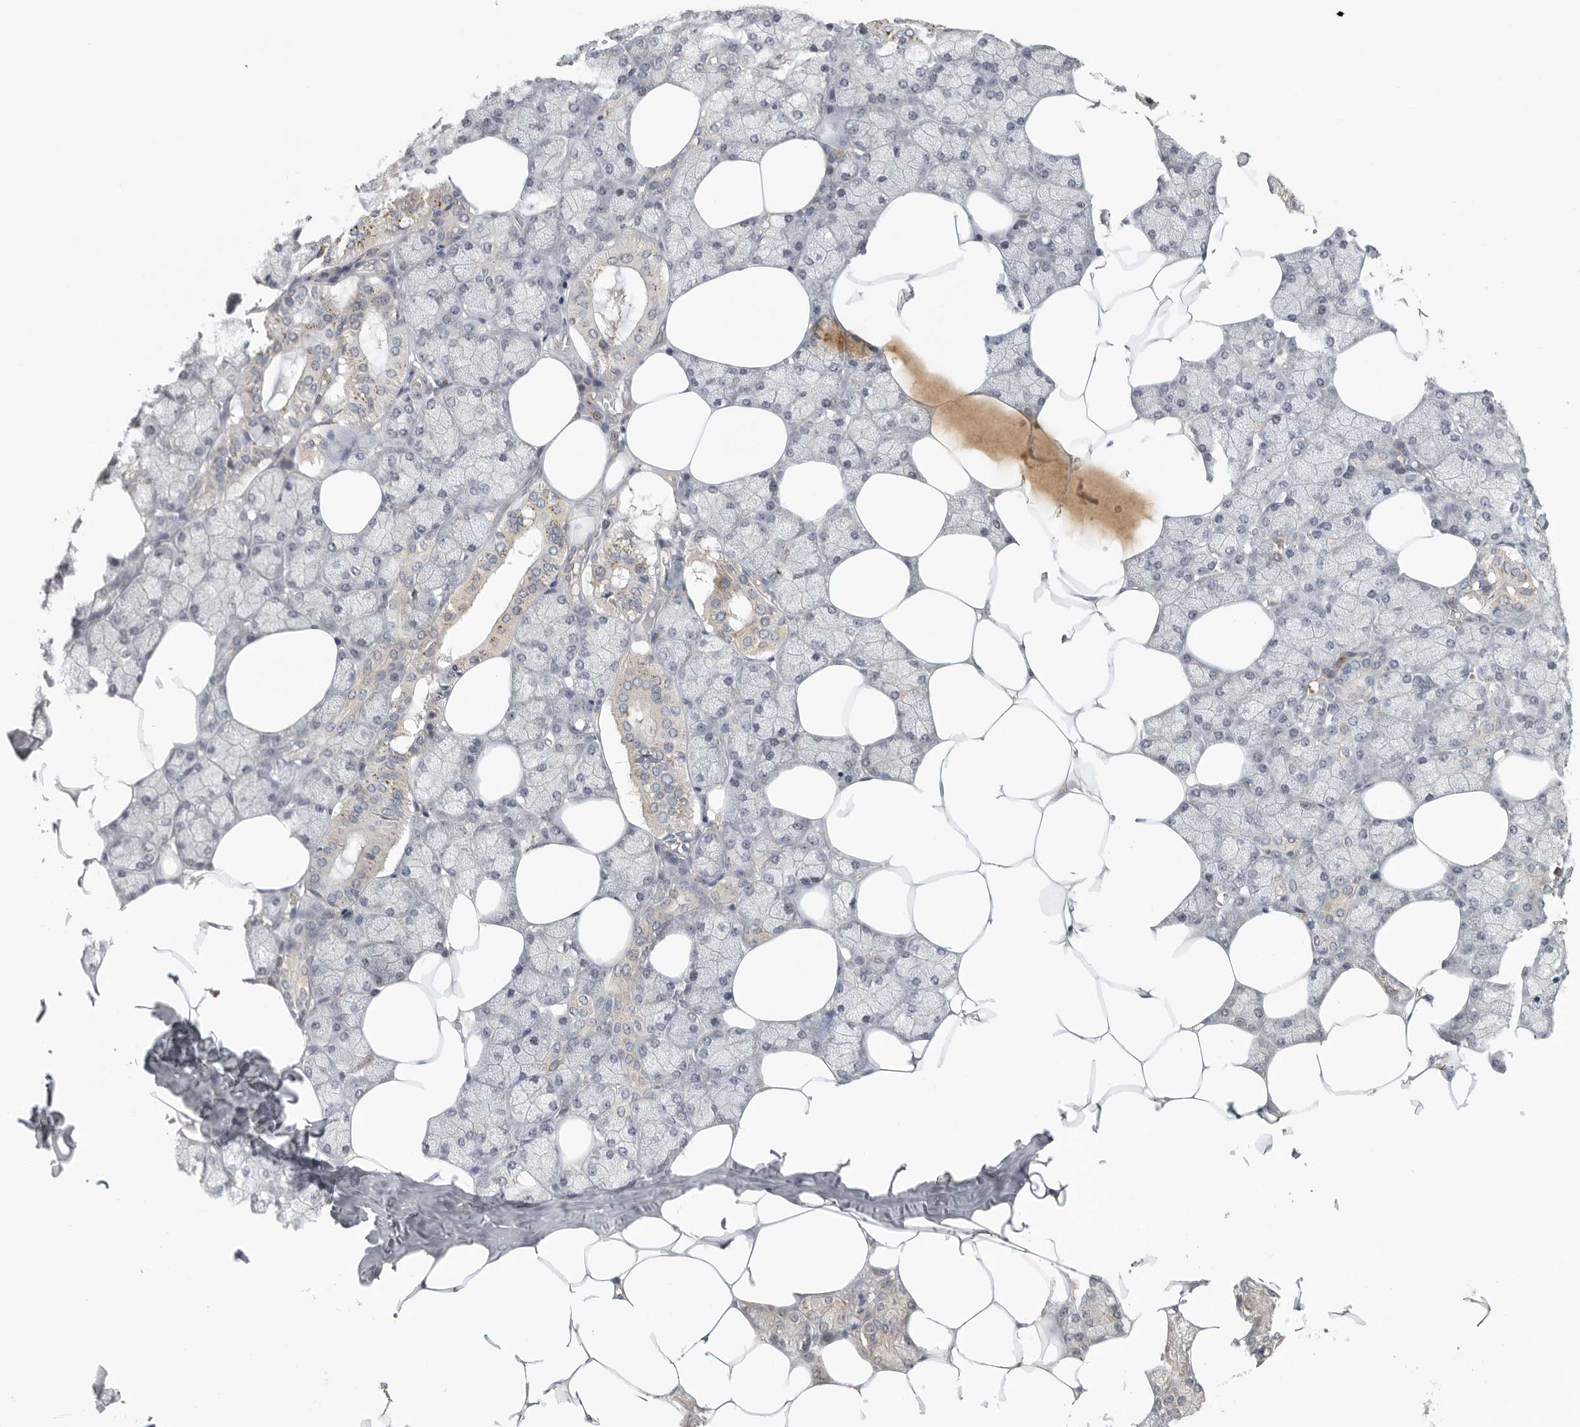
{"staining": {"intensity": "moderate", "quantity": "<25%", "location": "cytoplasmic/membranous"}, "tissue": "salivary gland", "cell_type": "Glandular cells", "image_type": "normal", "snomed": [{"axis": "morphology", "description": "Normal tissue, NOS"}, {"axis": "topography", "description": "Salivary gland"}], "caption": "The histopathology image demonstrates immunohistochemical staining of benign salivary gland. There is moderate cytoplasmic/membranous expression is present in approximately <25% of glandular cells. (brown staining indicates protein expression, while blue staining denotes nuclei).", "gene": "CCT8", "patient": {"sex": "male", "age": 62}}